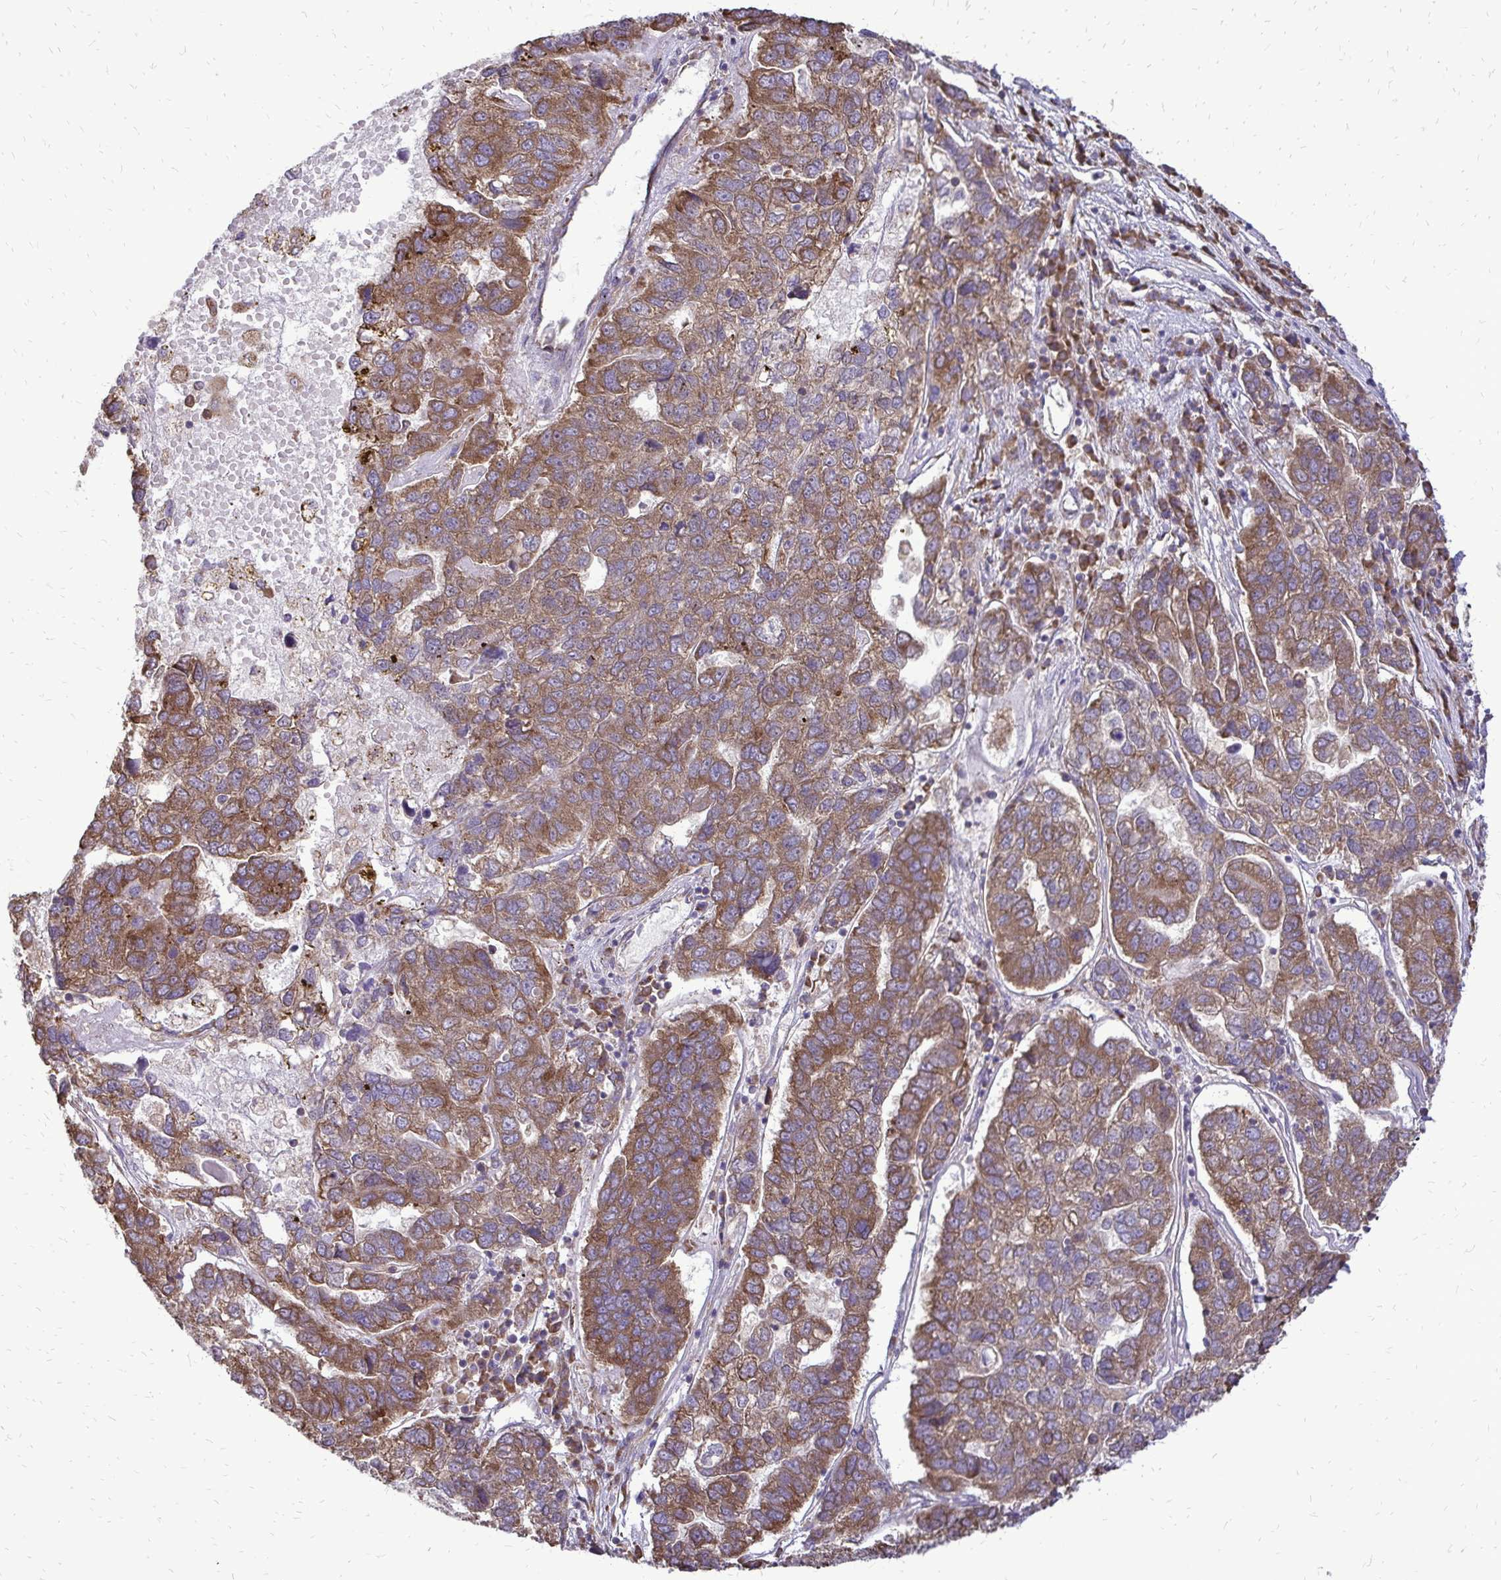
{"staining": {"intensity": "moderate", "quantity": ">75%", "location": "cytoplasmic/membranous"}, "tissue": "pancreatic cancer", "cell_type": "Tumor cells", "image_type": "cancer", "snomed": [{"axis": "morphology", "description": "Adenocarcinoma, NOS"}, {"axis": "topography", "description": "Pancreas"}], "caption": "Pancreatic cancer stained for a protein (brown) reveals moderate cytoplasmic/membranous positive positivity in about >75% of tumor cells.", "gene": "RPS3", "patient": {"sex": "female", "age": 61}}